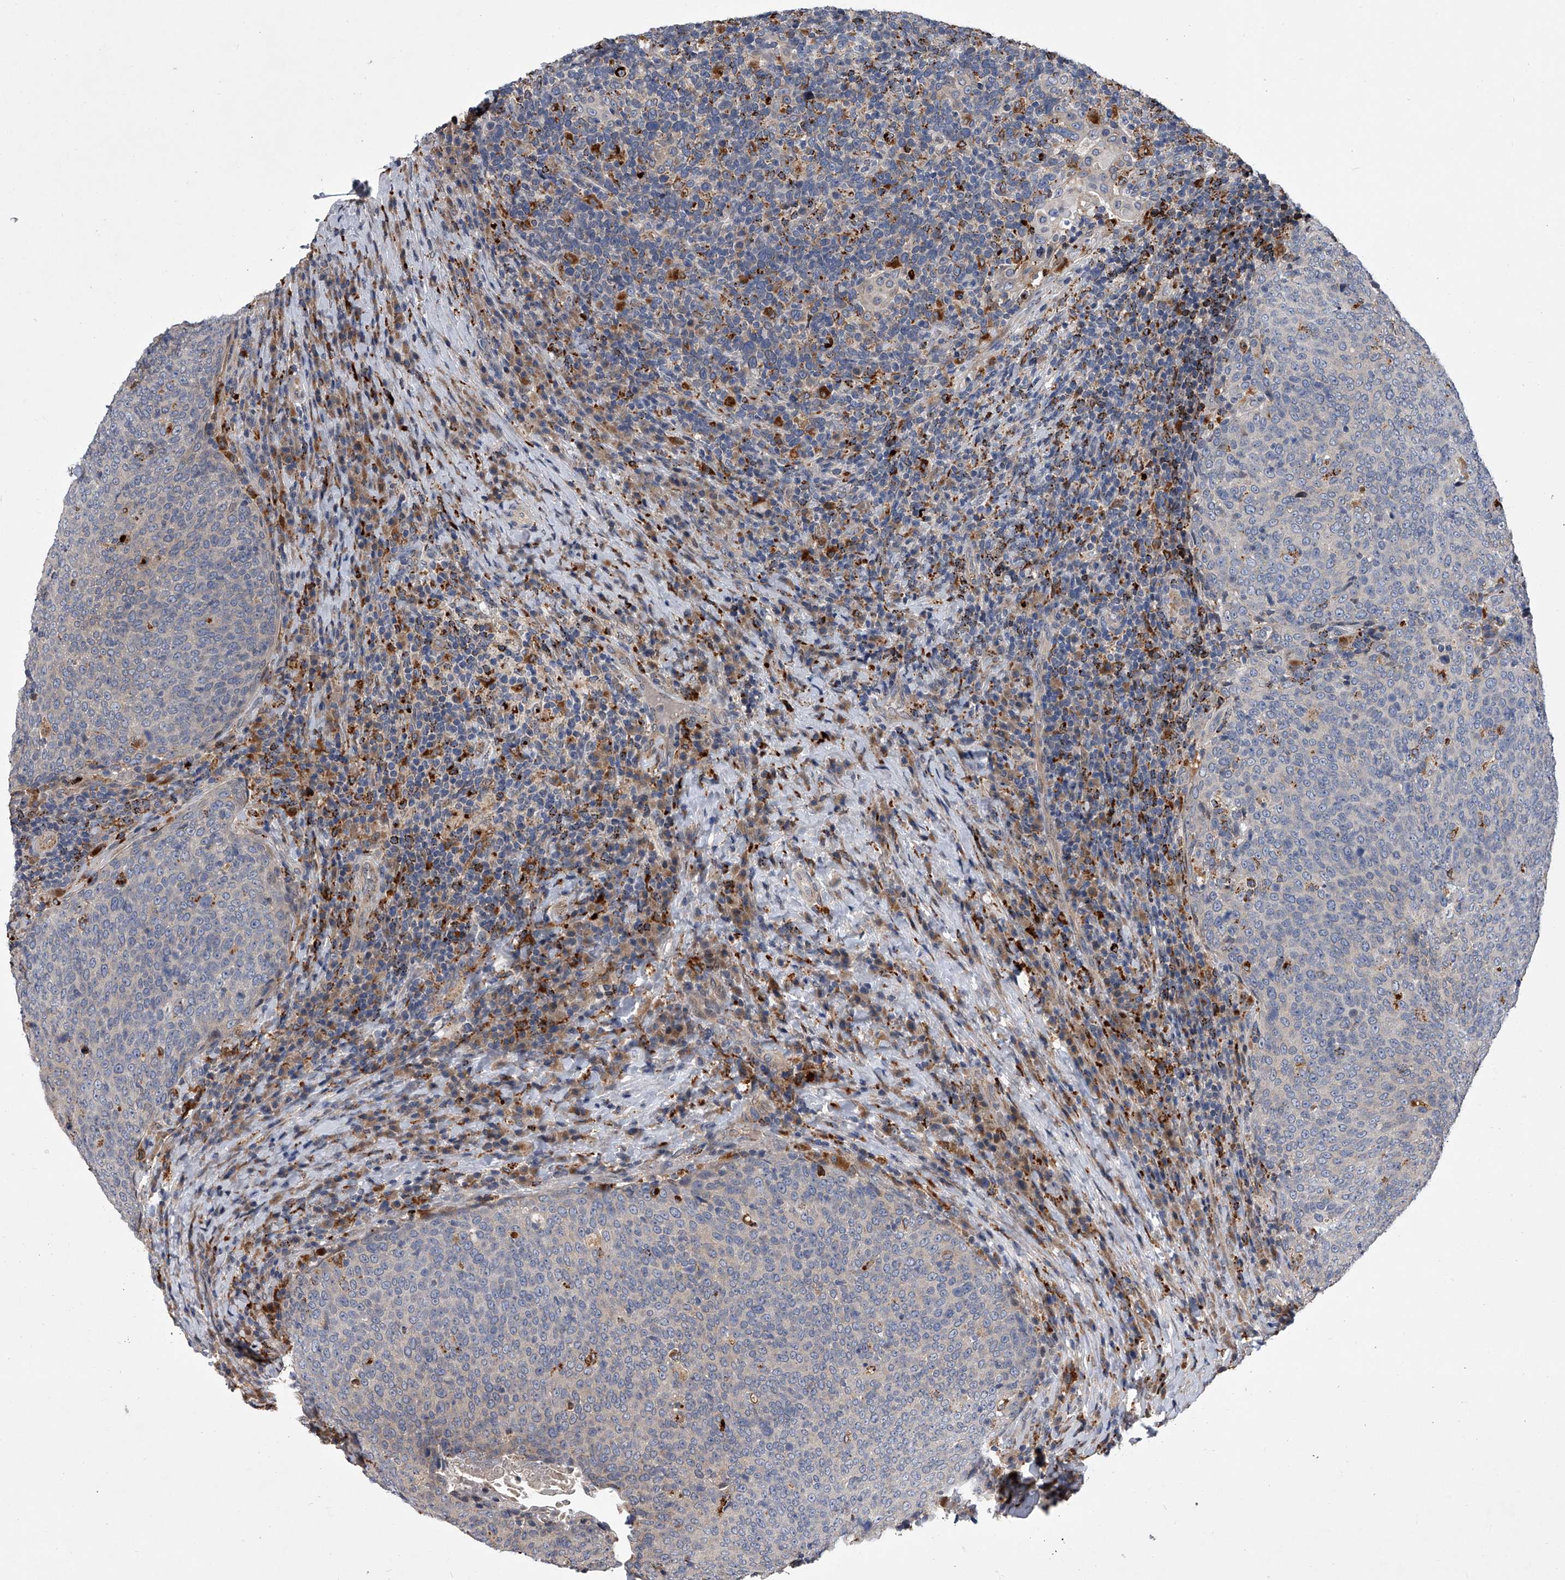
{"staining": {"intensity": "negative", "quantity": "none", "location": "none"}, "tissue": "head and neck cancer", "cell_type": "Tumor cells", "image_type": "cancer", "snomed": [{"axis": "morphology", "description": "Squamous cell carcinoma, NOS"}, {"axis": "morphology", "description": "Squamous cell carcinoma, metastatic, NOS"}, {"axis": "topography", "description": "Lymph node"}, {"axis": "topography", "description": "Head-Neck"}], "caption": "Tumor cells show no significant protein expression in head and neck cancer.", "gene": "TRIM8", "patient": {"sex": "male", "age": 62}}